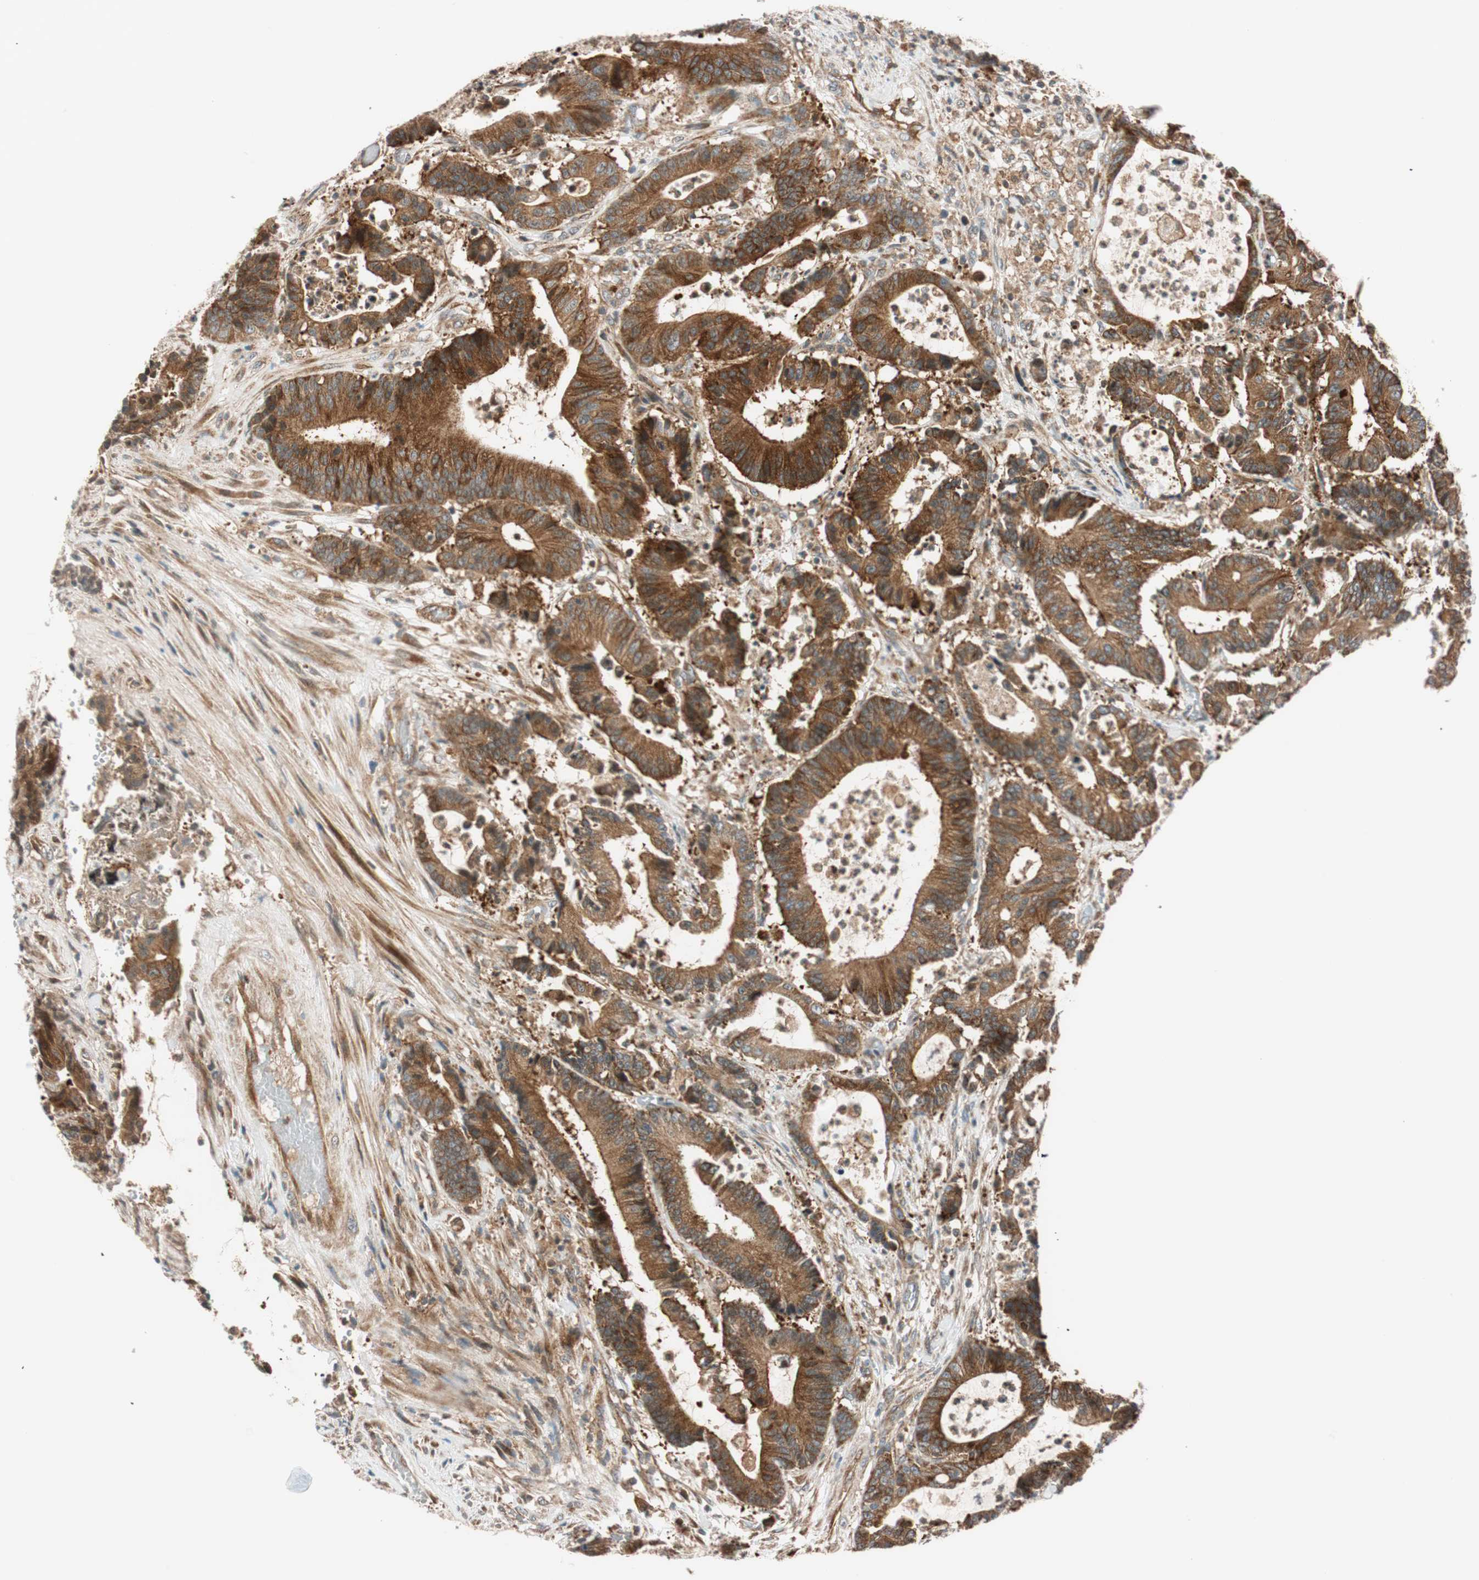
{"staining": {"intensity": "strong", "quantity": ">75%", "location": "cytoplasmic/membranous"}, "tissue": "colorectal cancer", "cell_type": "Tumor cells", "image_type": "cancer", "snomed": [{"axis": "morphology", "description": "Adenocarcinoma, NOS"}, {"axis": "topography", "description": "Colon"}], "caption": "DAB immunohistochemical staining of colorectal adenocarcinoma reveals strong cytoplasmic/membranous protein expression in about >75% of tumor cells.", "gene": "ABI1", "patient": {"sex": "female", "age": 84}}